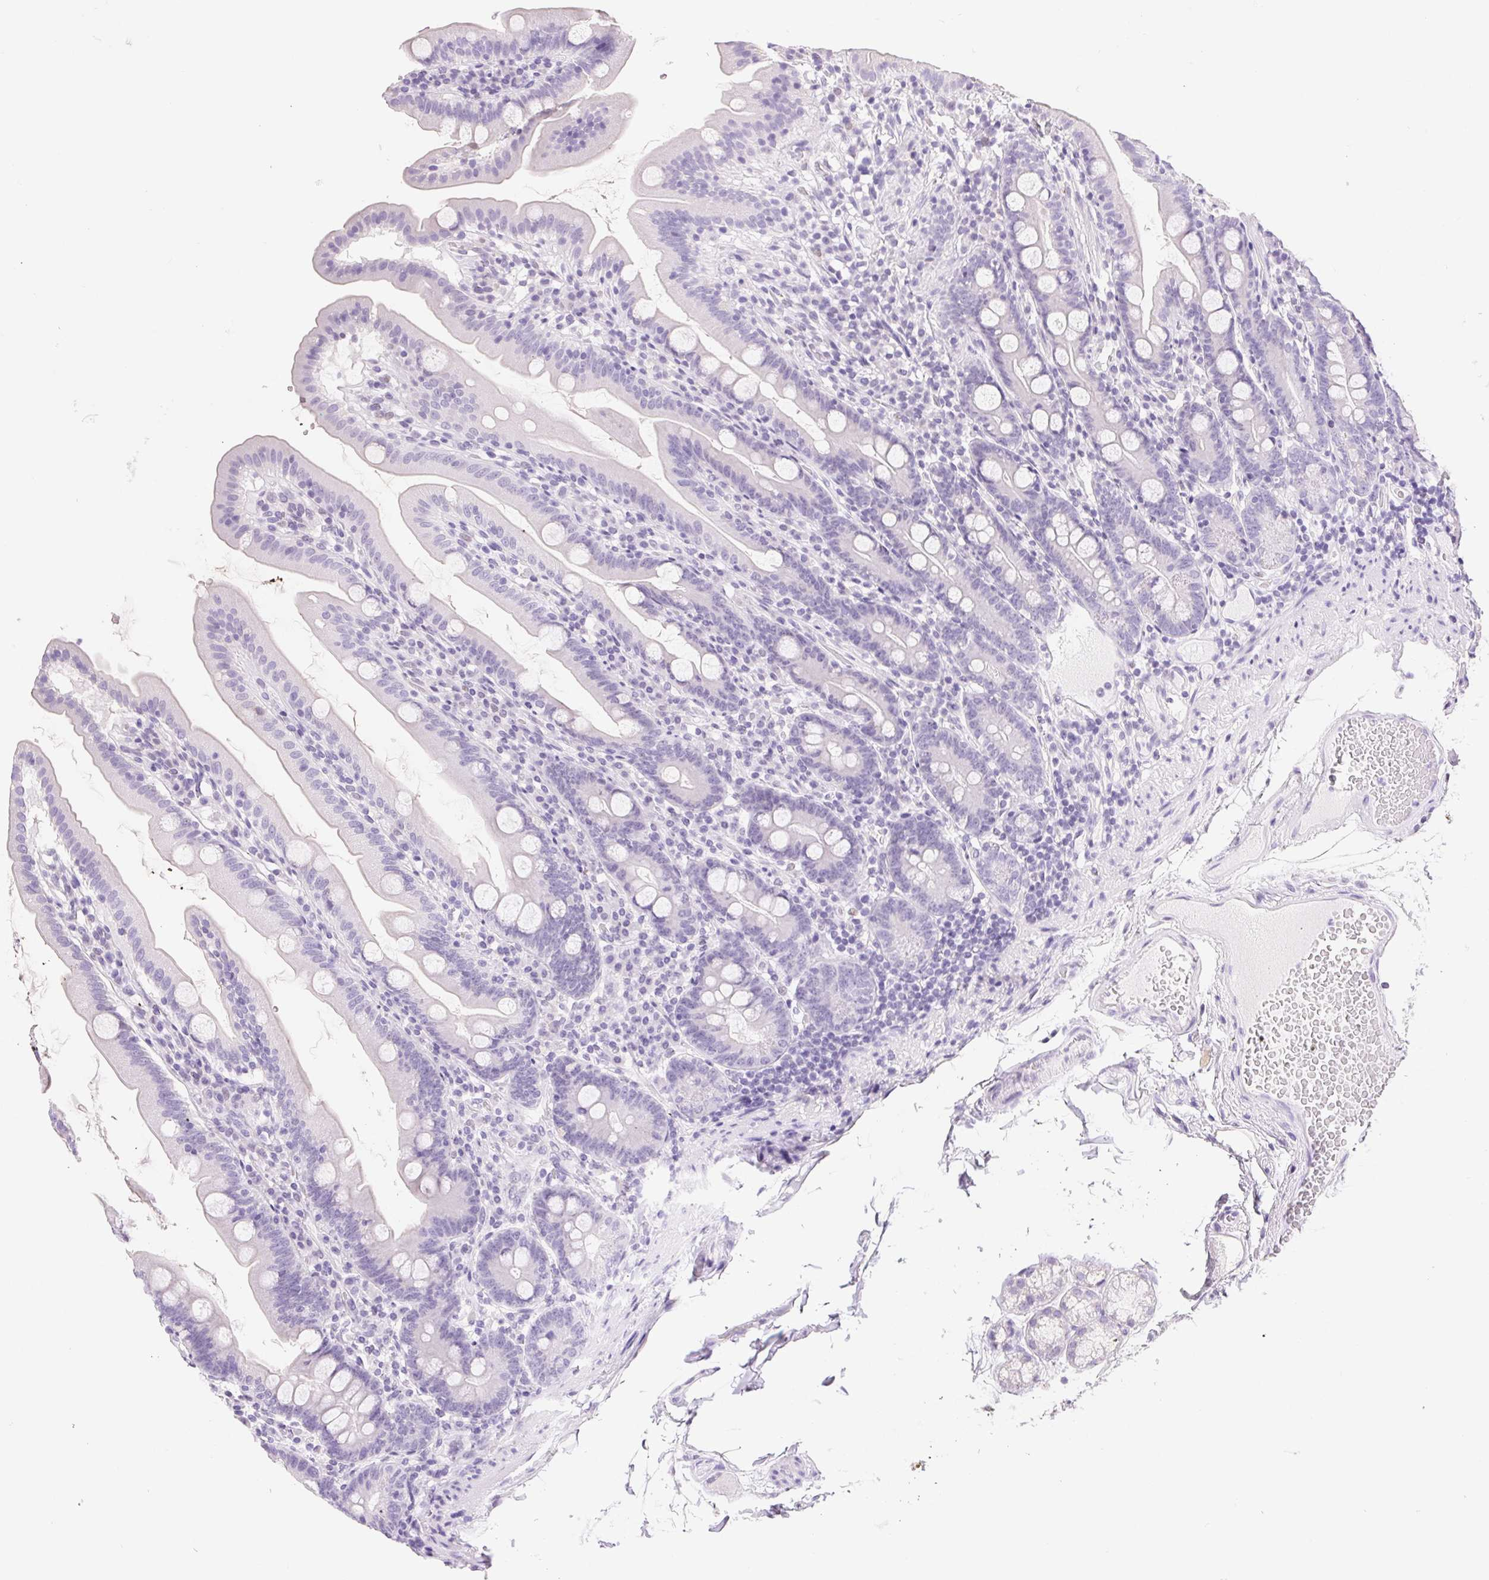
{"staining": {"intensity": "negative", "quantity": "none", "location": "none"}, "tissue": "duodenum", "cell_type": "Glandular cells", "image_type": "normal", "snomed": [{"axis": "morphology", "description": "Normal tissue, NOS"}, {"axis": "topography", "description": "Duodenum"}], "caption": "The histopathology image shows no staining of glandular cells in benign duodenum.", "gene": "ASGR2", "patient": {"sex": "female", "age": 67}}